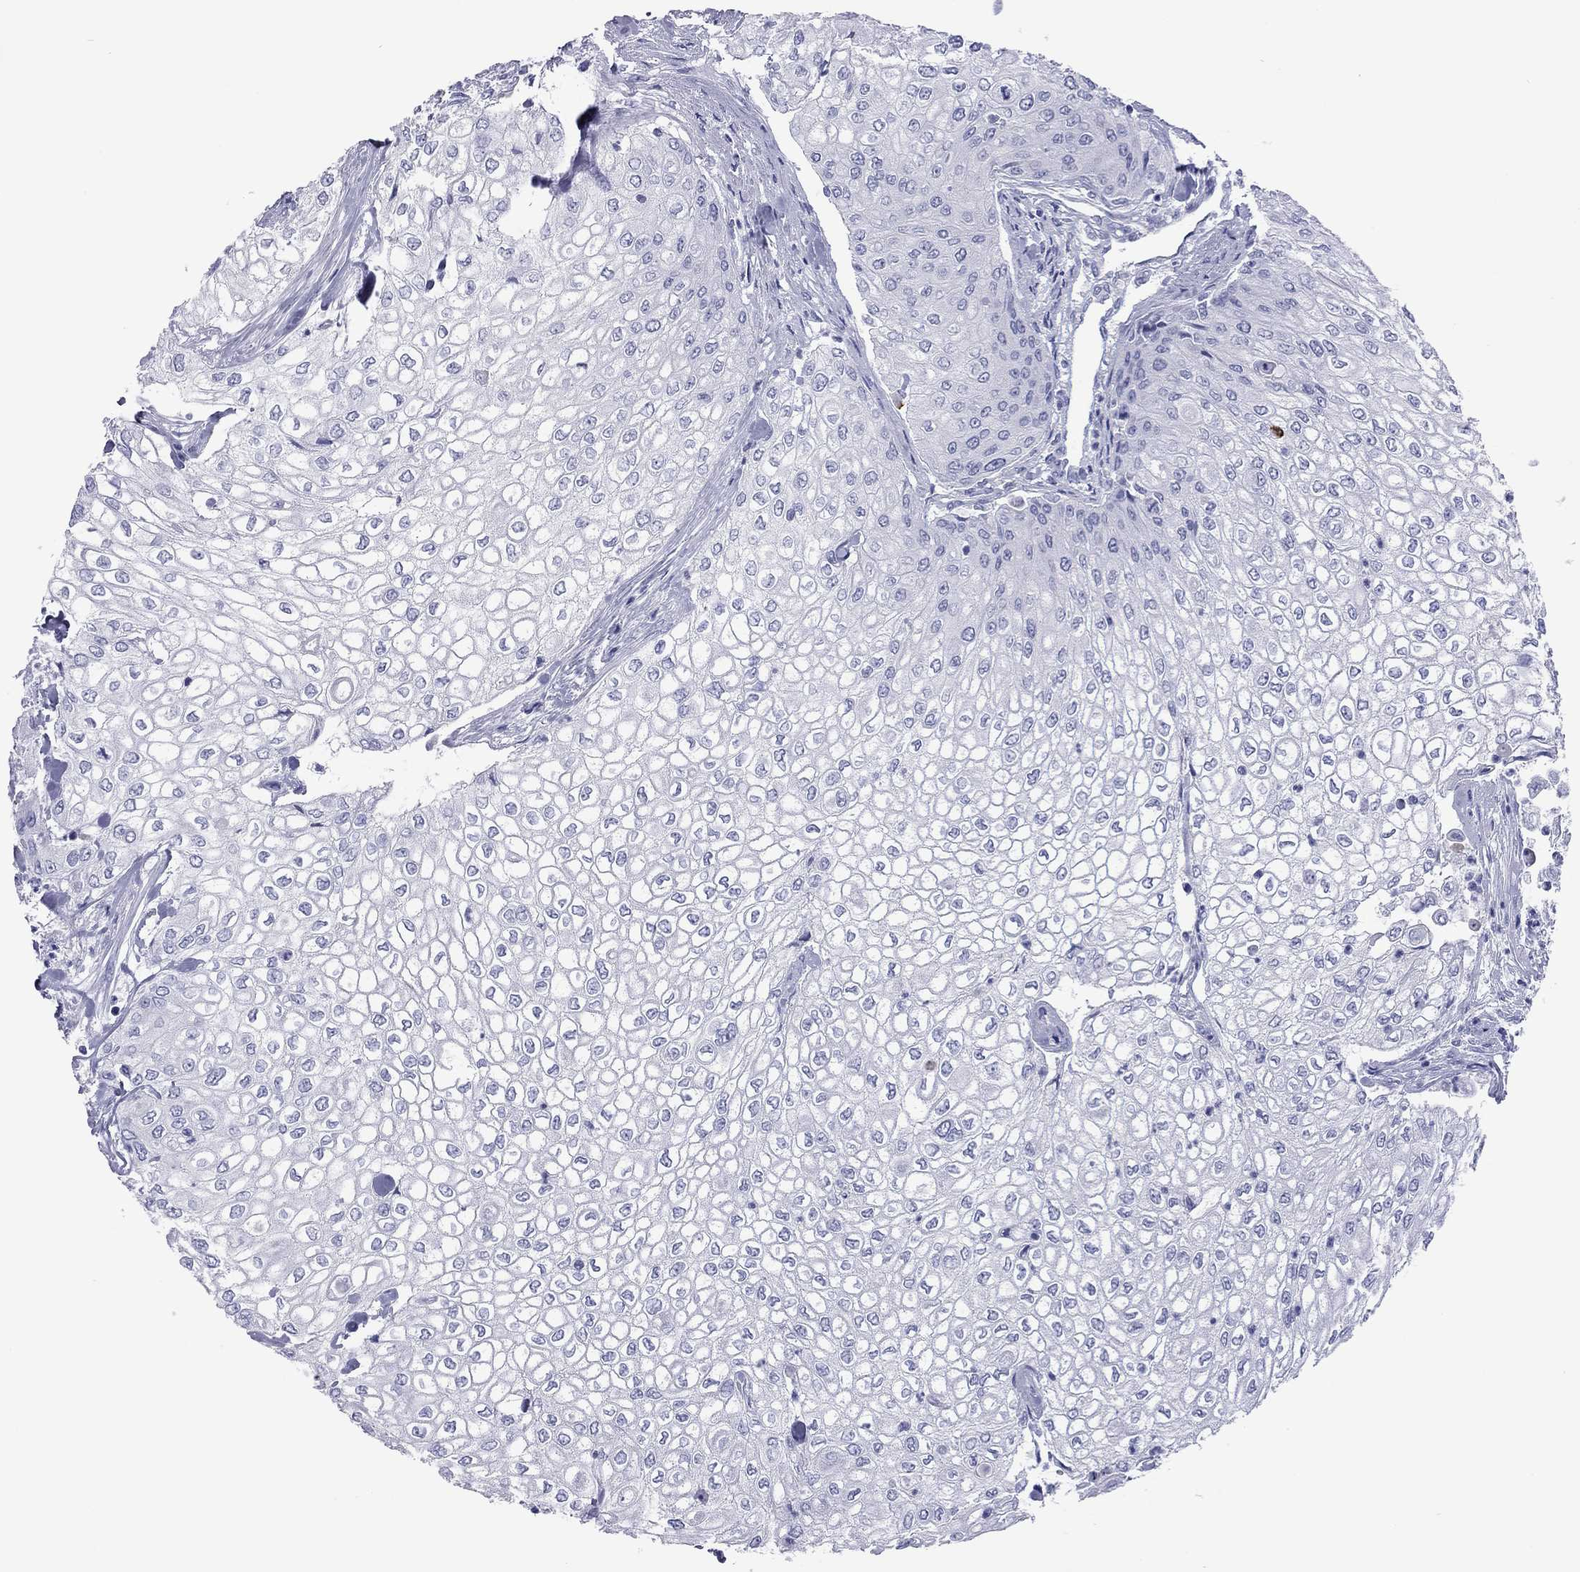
{"staining": {"intensity": "negative", "quantity": "none", "location": "none"}, "tissue": "urothelial cancer", "cell_type": "Tumor cells", "image_type": "cancer", "snomed": [{"axis": "morphology", "description": "Urothelial carcinoma, High grade"}, {"axis": "topography", "description": "Urinary bladder"}], "caption": "Tumor cells are negative for brown protein staining in urothelial cancer.", "gene": "VSIG10", "patient": {"sex": "male", "age": 62}}